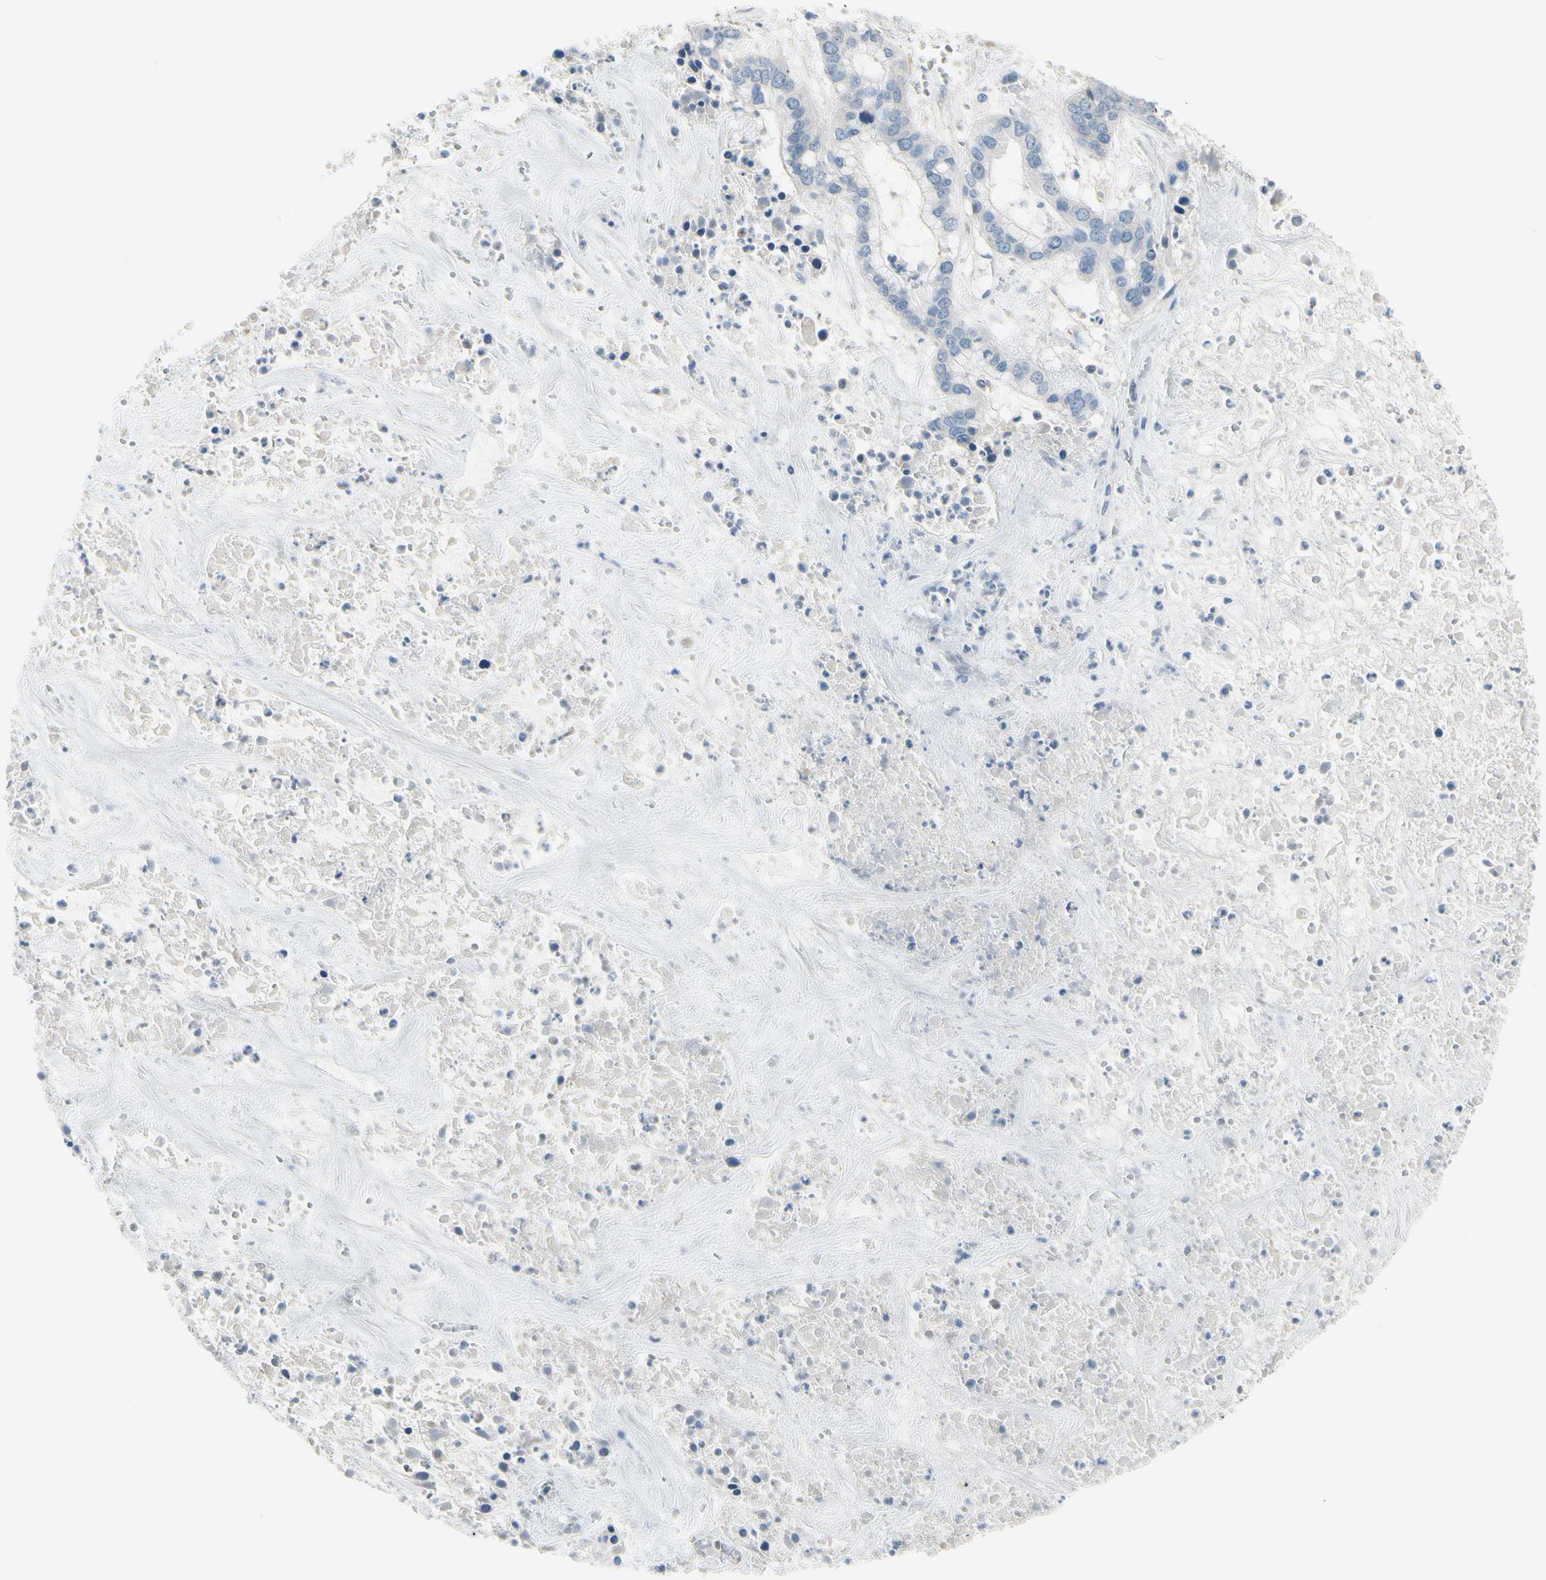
{"staining": {"intensity": "negative", "quantity": "none", "location": "none"}, "tissue": "liver cancer", "cell_type": "Tumor cells", "image_type": "cancer", "snomed": [{"axis": "morphology", "description": "Cholangiocarcinoma"}, {"axis": "topography", "description": "Liver"}], "caption": "The IHC micrograph has no significant staining in tumor cells of liver cancer (cholangiocarcinoma) tissue. Nuclei are stained in blue.", "gene": "MAP2", "patient": {"sex": "female", "age": 65}}